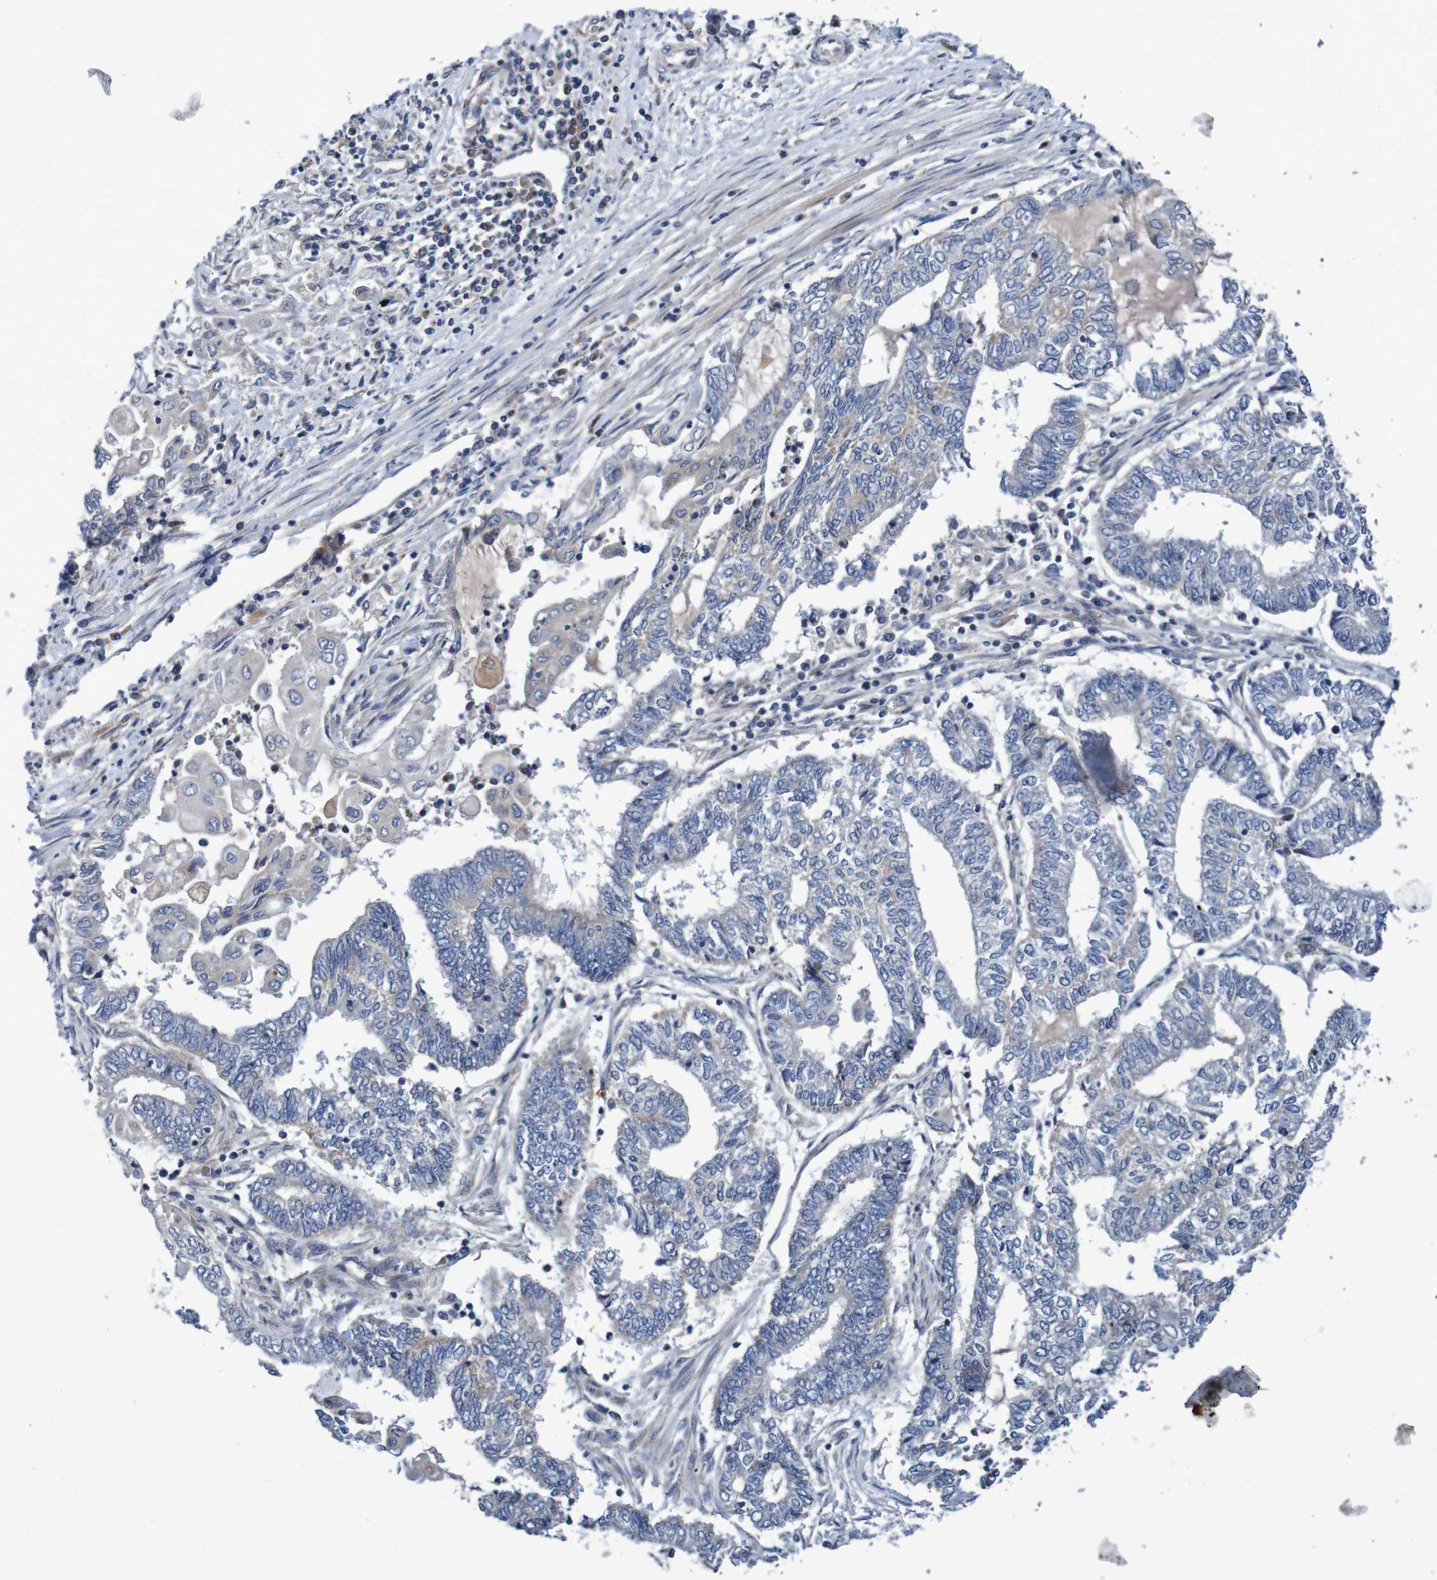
{"staining": {"intensity": "negative", "quantity": "none", "location": "none"}, "tissue": "endometrial cancer", "cell_type": "Tumor cells", "image_type": "cancer", "snomed": [{"axis": "morphology", "description": "Adenocarcinoma, NOS"}, {"axis": "topography", "description": "Uterus"}, {"axis": "topography", "description": "Endometrium"}], "caption": "Image shows no protein expression in tumor cells of endometrial cancer (adenocarcinoma) tissue. (DAB immunohistochemistry (IHC) with hematoxylin counter stain).", "gene": "CPED1", "patient": {"sex": "female", "age": 70}}